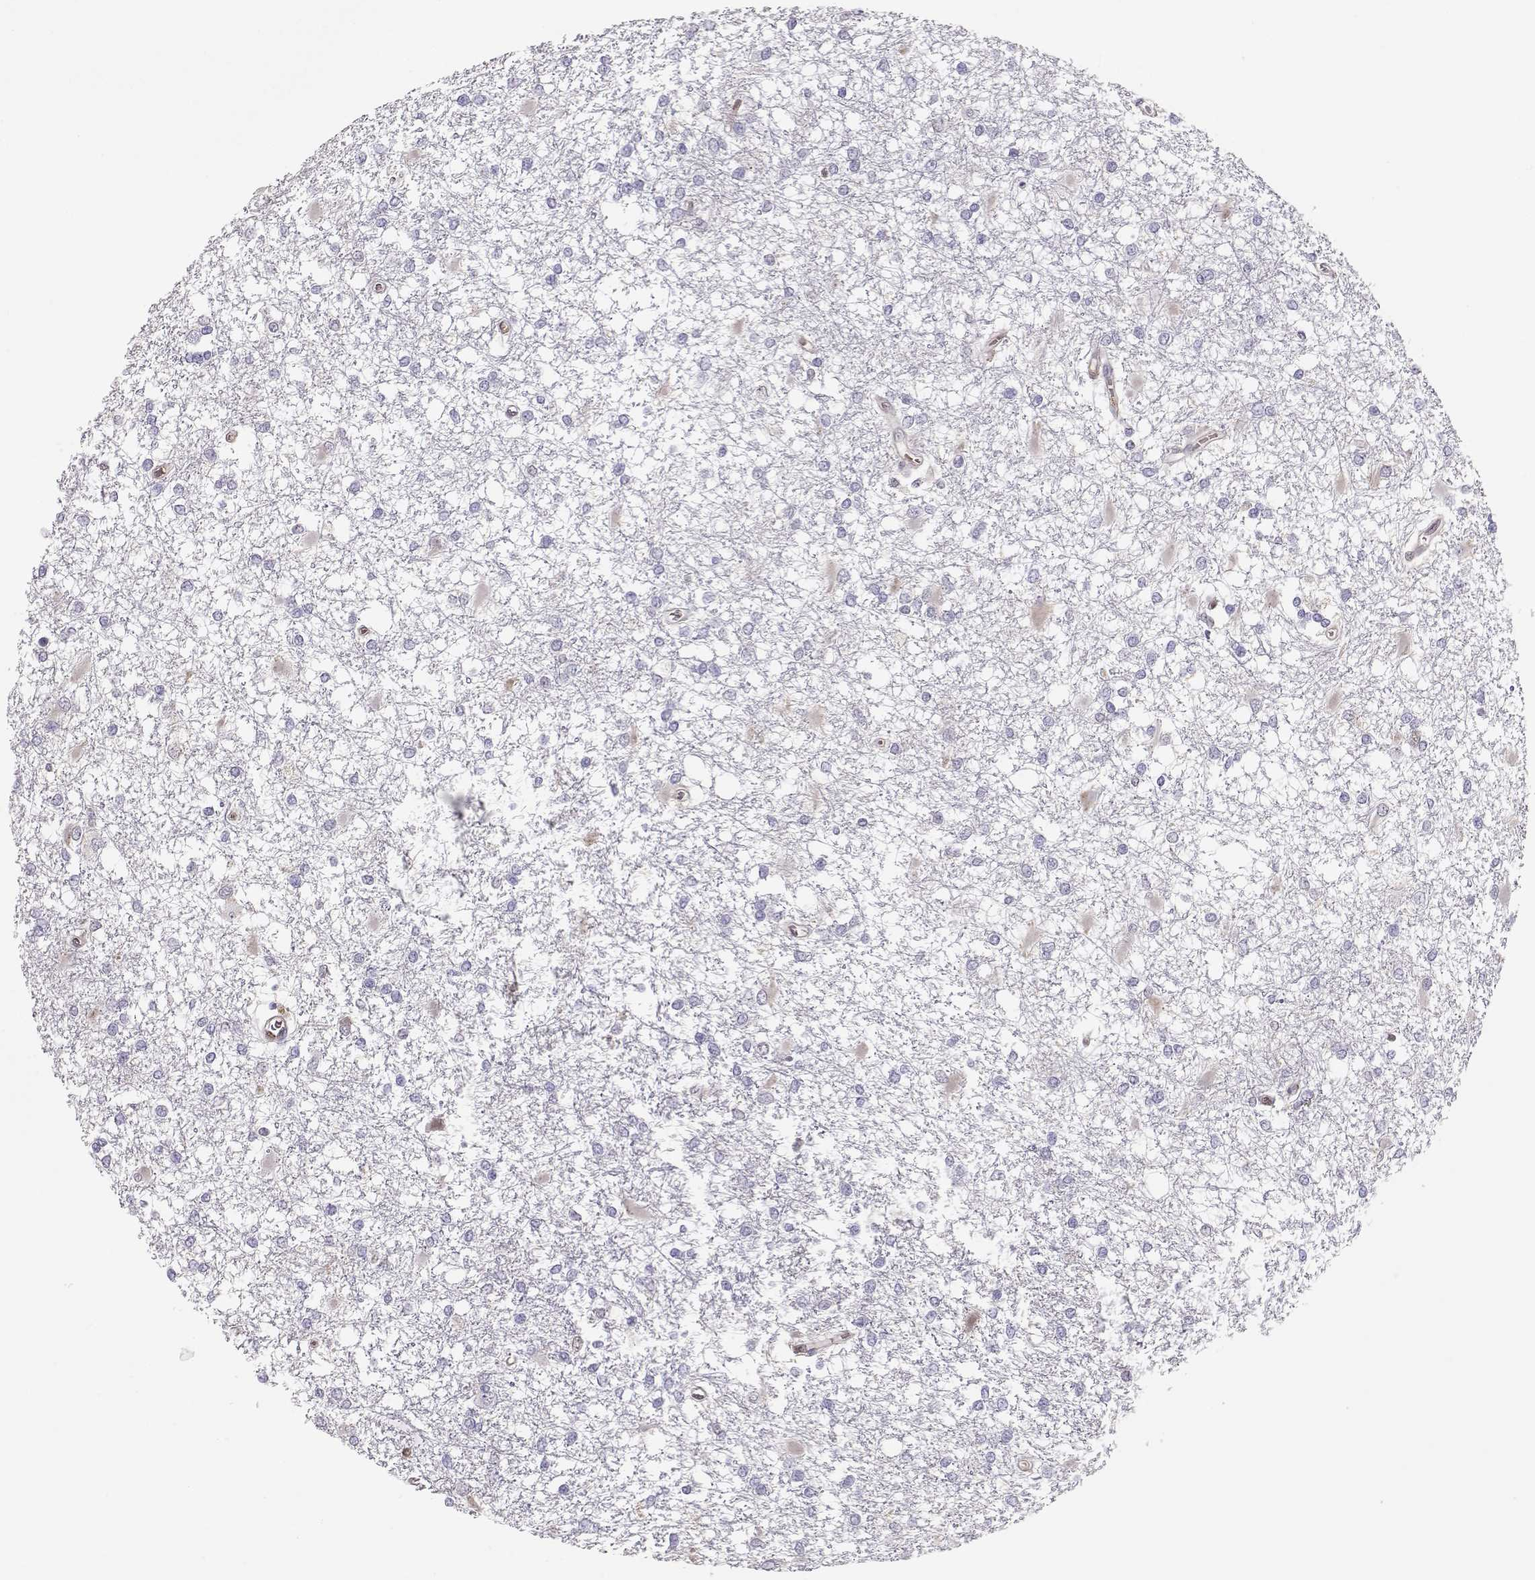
{"staining": {"intensity": "negative", "quantity": "none", "location": "none"}, "tissue": "glioma", "cell_type": "Tumor cells", "image_type": "cancer", "snomed": [{"axis": "morphology", "description": "Glioma, malignant, High grade"}, {"axis": "topography", "description": "Cerebral cortex"}], "caption": "High magnification brightfield microscopy of malignant high-grade glioma stained with DAB (3,3'-diaminobenzidine) (brown) and counterstained with hematoxylin (blue): tumor cells show no significant expression.", "gene": "PNP", "patient": {"sex": "male", "age": 79}}